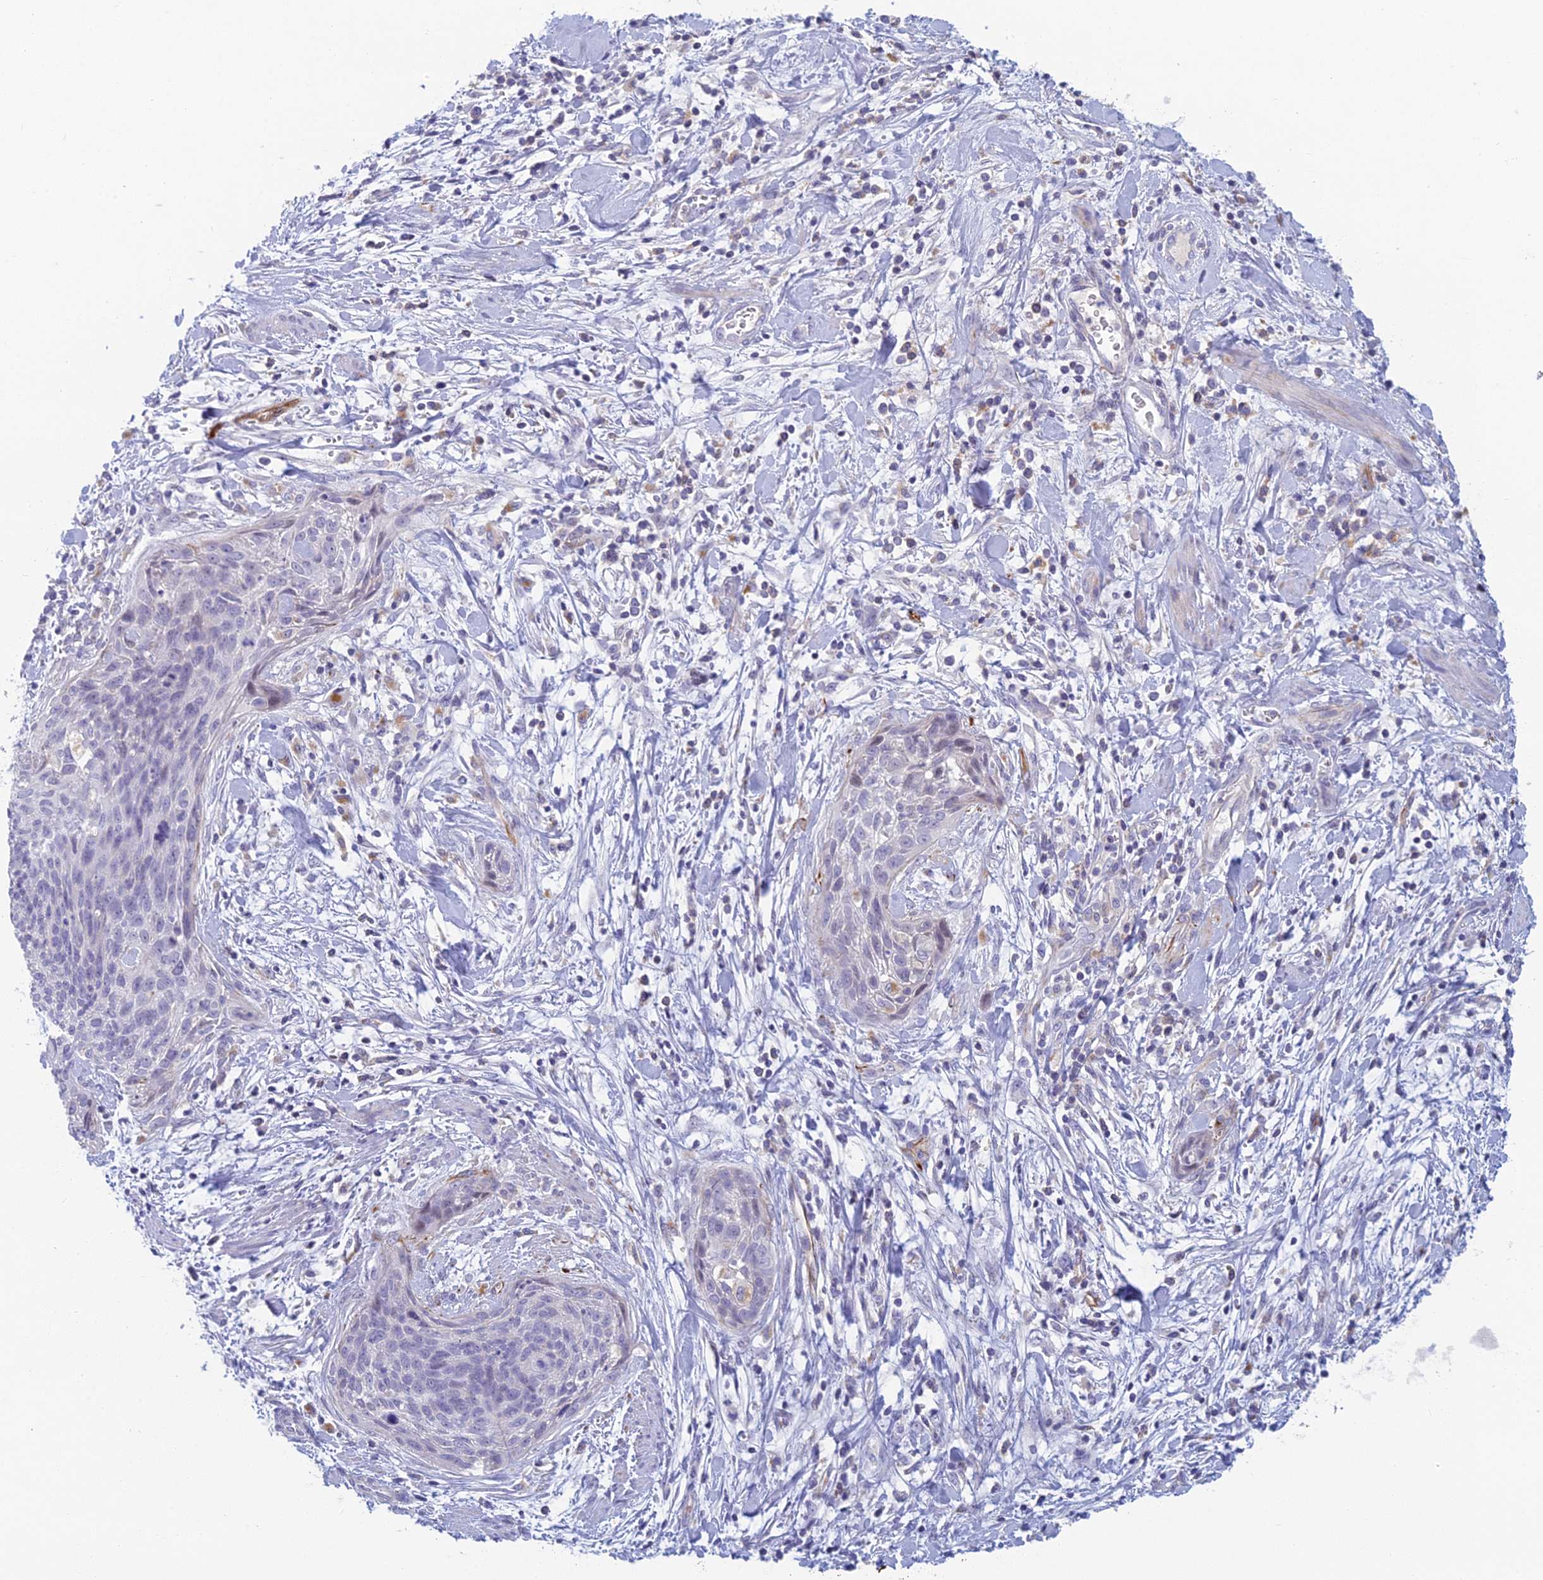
{"staining": {"intensity": "negative", "quantity": "none", "location": "none"}, "tissue": "cervical cancer", "cell_type": "Tumor cells", "image_type": "cancer", "snomed": [{"axis": "morphology", "description": "Squamous cell carcinoma, NOS"}, {"axis": "topography", "description": "Cervix"}], "caption": "The micrograph reveals no staining of tumor cells in cervical cancer.", "gene": "FERD3L", "patient": {"sex": "female", "age": 55}}